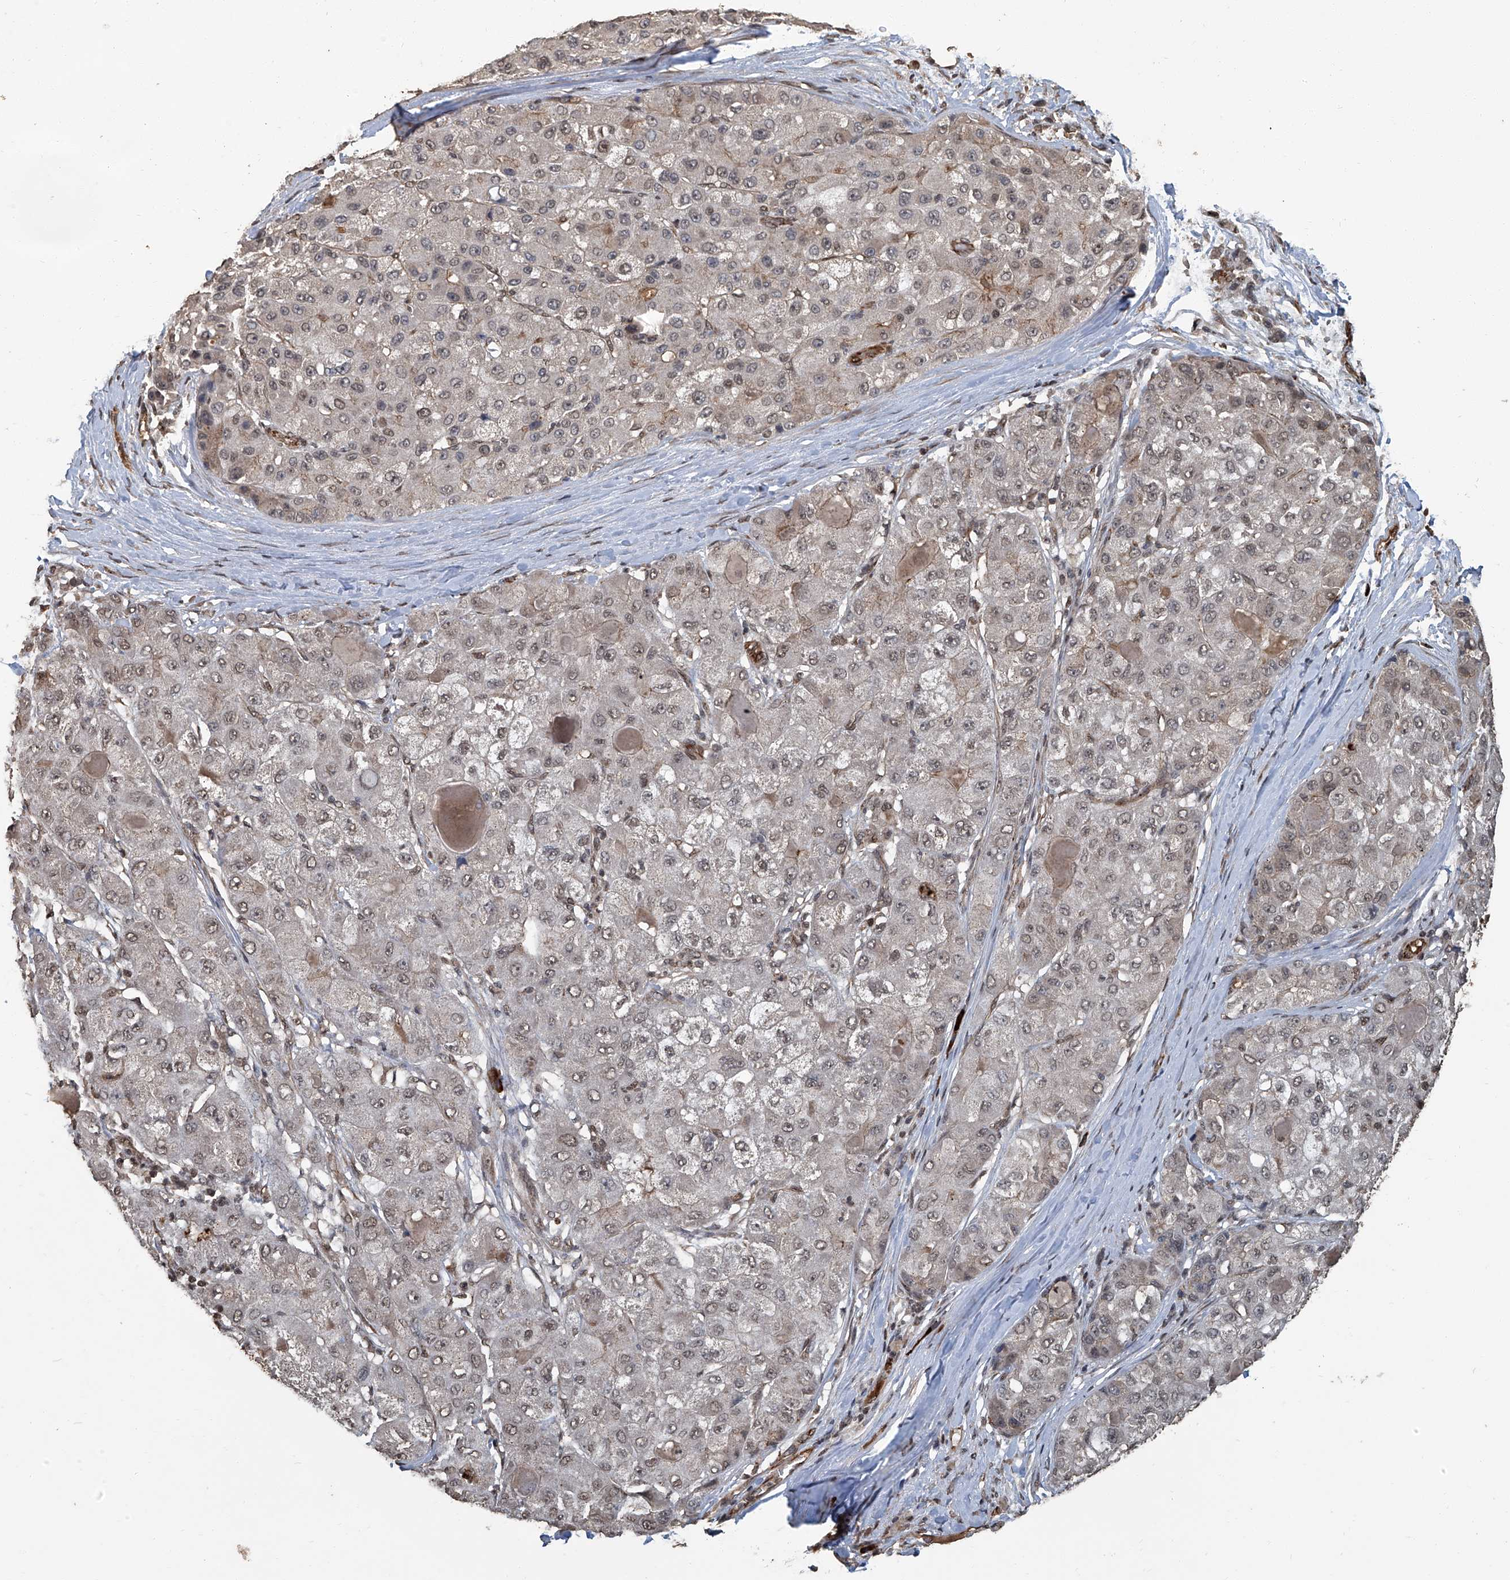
{"staining": {"intensity": "weak", "quantity": "<25%", "location": "nuclear"}, "tissue": "liver cancer", "cell_type": "Tumor cells", "image_type": "cancer", "snomed": [{"axis": "morphology", "description": "Carcinoma, Hepatocellular, NOS"}, {"axis": "topography", "description": "Liver"}], "caption": "IHC of human liver cancer exhibits no staining in tumor cells.", "gene": "GPR132", "patient": {"sex": "male", "age": 80}}